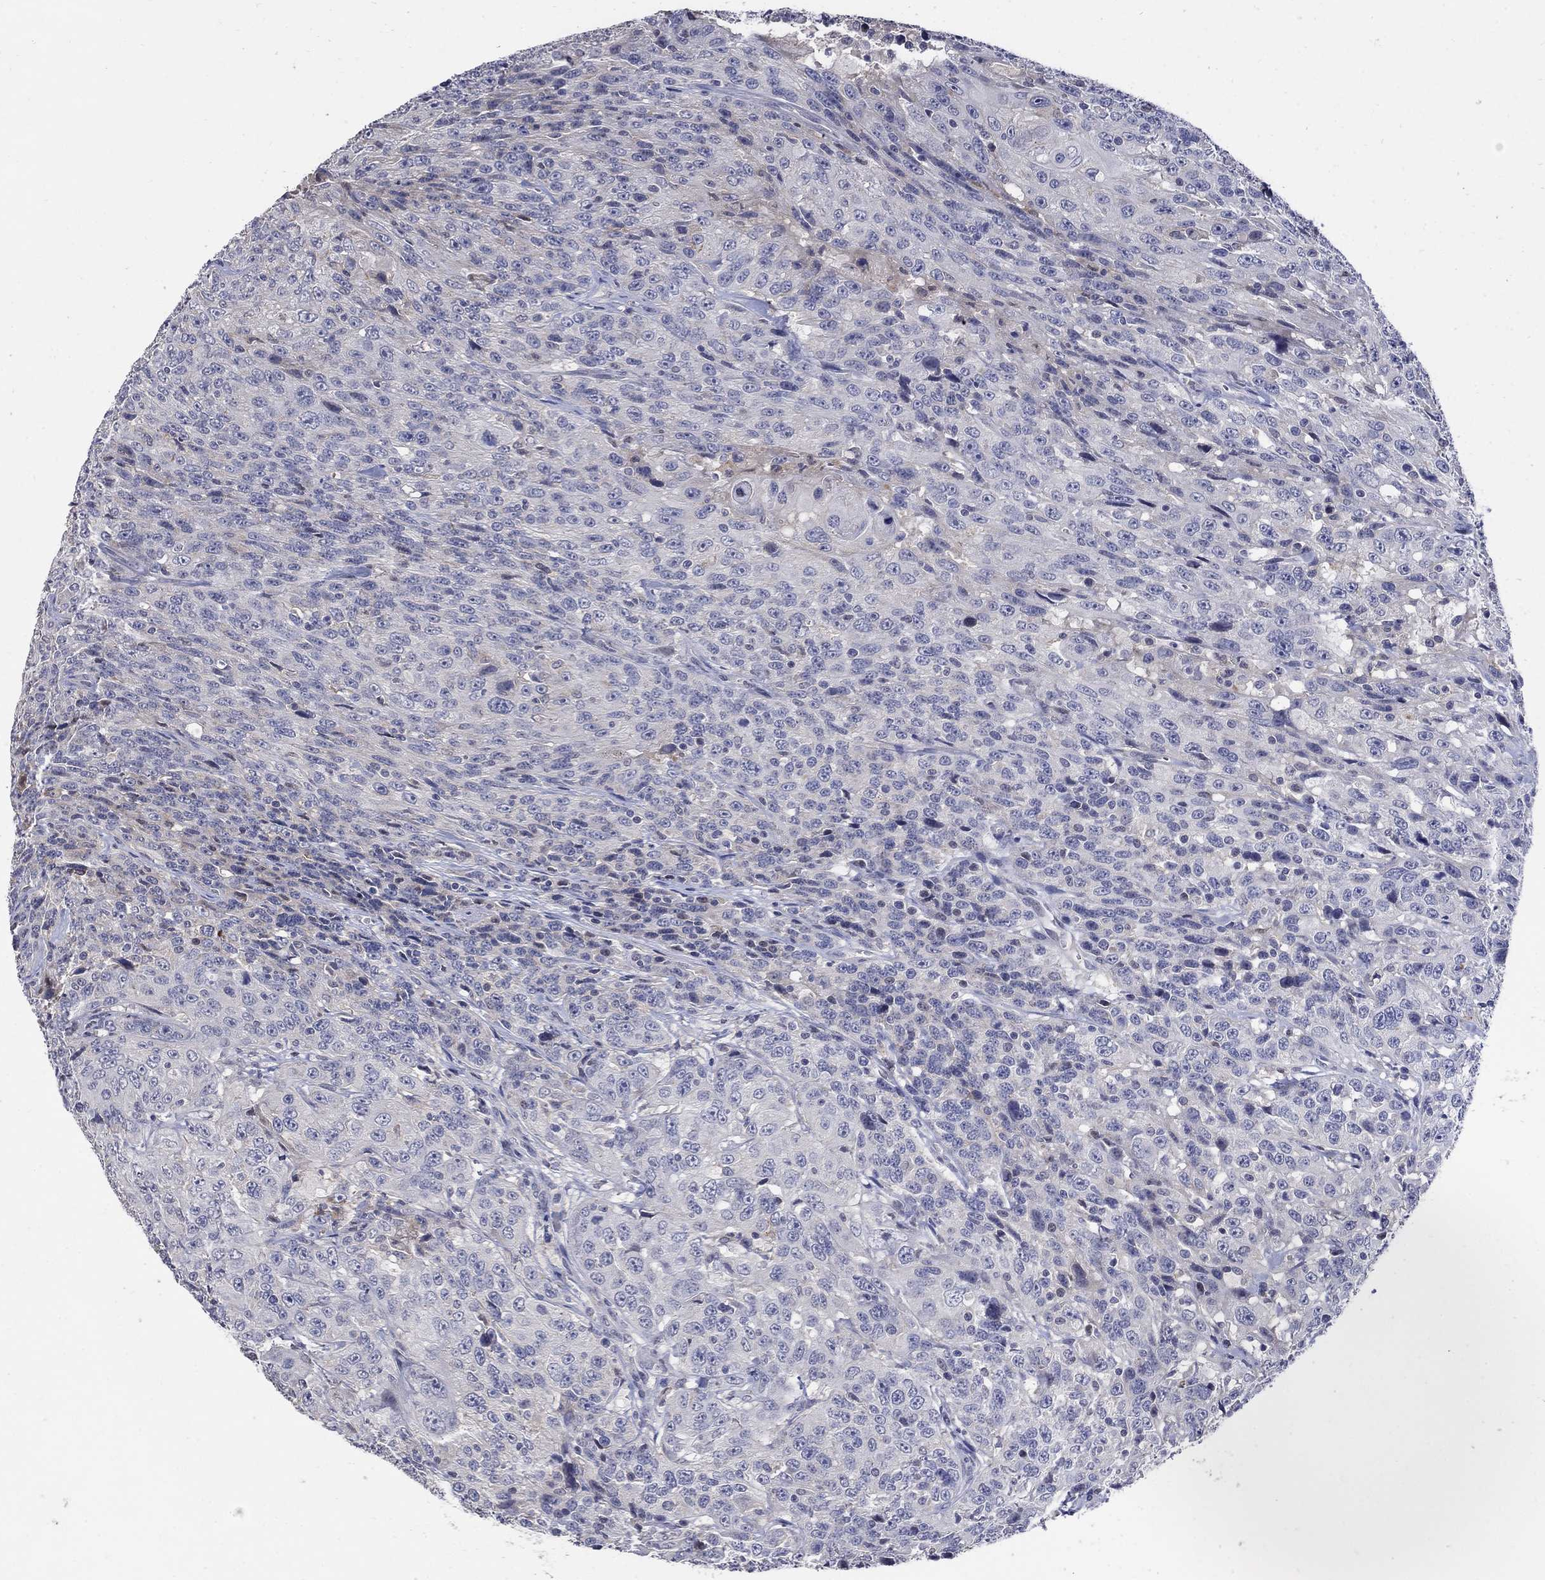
{"staining": {"intensity": "negative", "quantity": "none", "location": "none"}, "tissue": "urothelial cancer", "cell_type": "Tumor cells", "image_type": "cancer", "snomed": [{"axis": "morphology", "description": "Urothelial carcinoma, NOS"}, {"axis": "morphology", "description": "Urothelial carcinoma, High grade"}, {"axis": "topography", "description": "Urinary bladder"}], "caption": "The photomicrograph demonstrates no significant staining in tumor cells of transitional cell carcinoma. (DAB immunohistochemistry, high magnification).", "gene": "CETN1", "patient": {"sex": "female", "age": 73}}